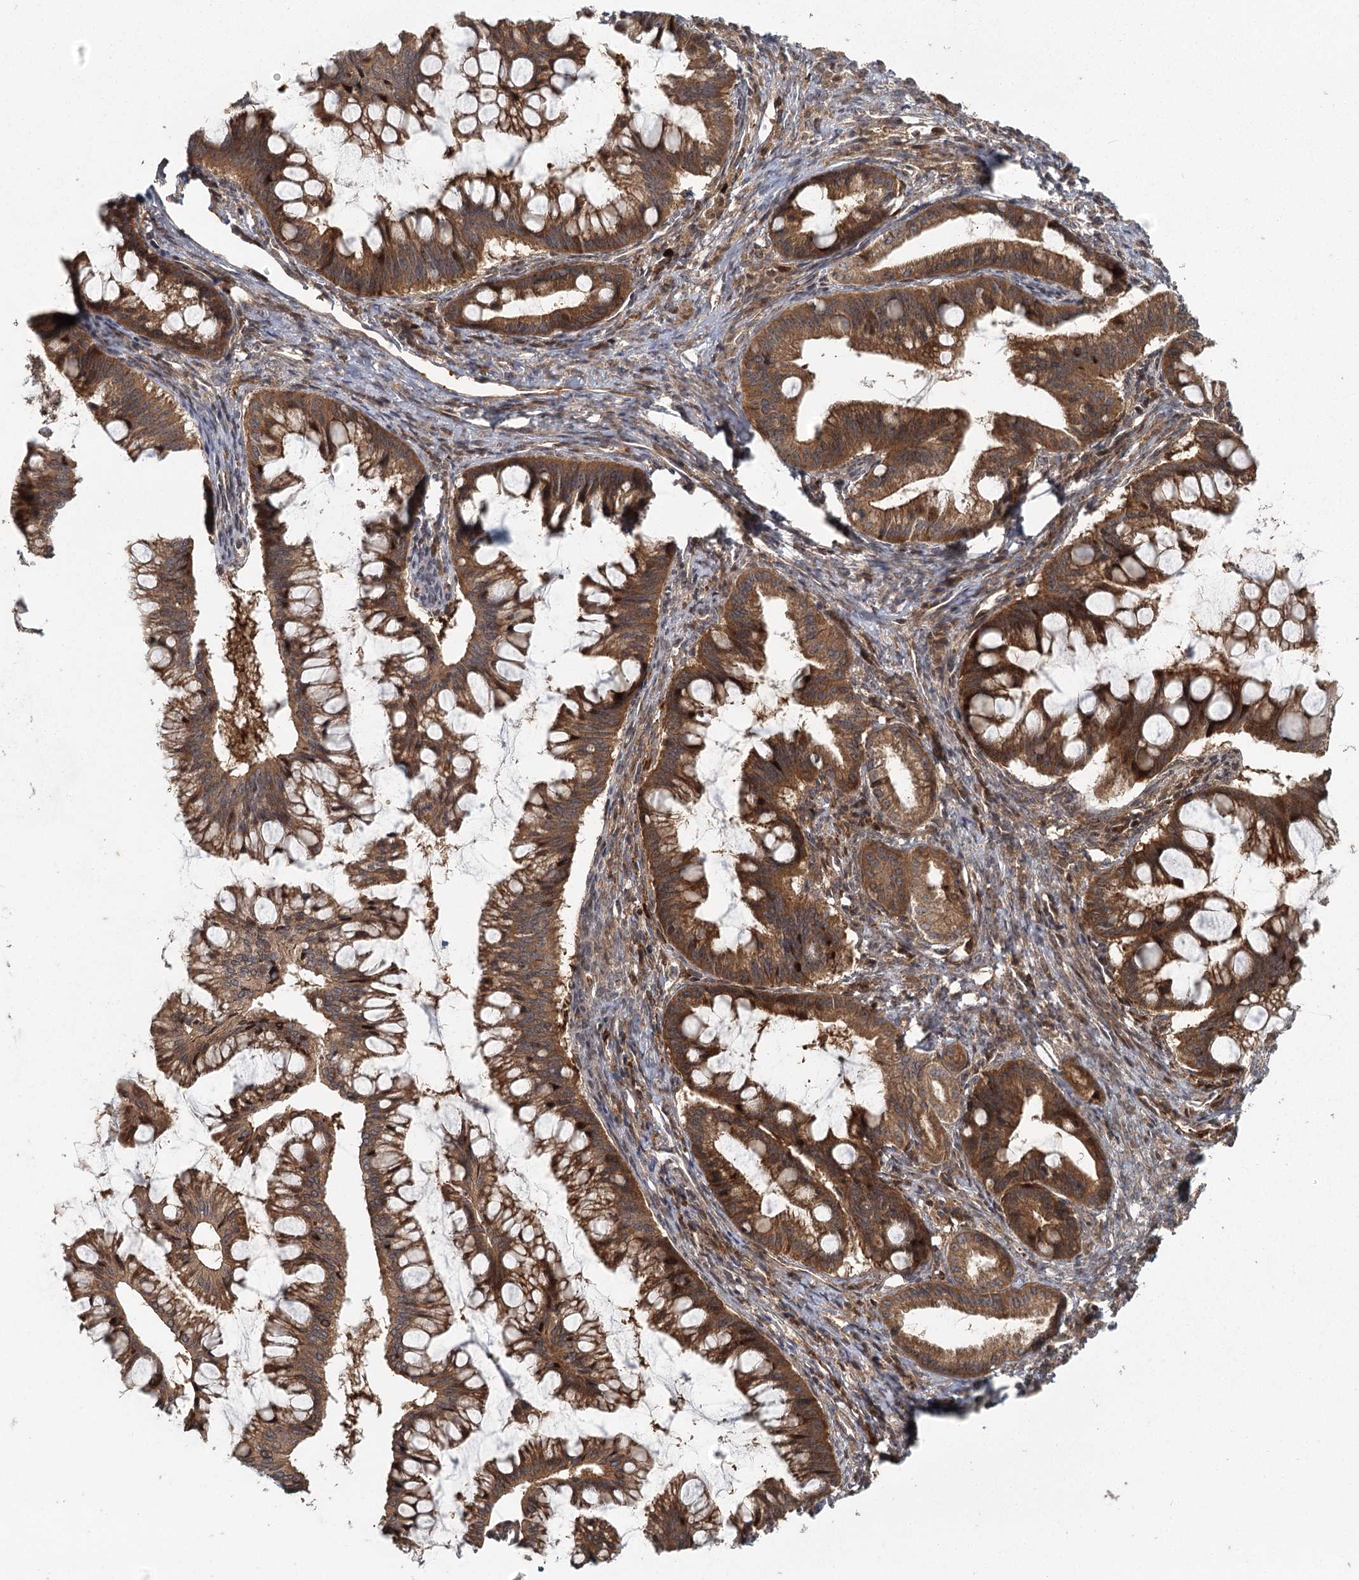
{"staining": {"intensity": "strong", "quantity": ">75%", "location": "cytoplasmic/membranous"}, "tissue": "ovarian cancer", "cell_type": "Tumor cells", "image_type": "cancer", "snomed": [{"axis": "morphology", "description": "Cystadenocarcinoma, mucinous, NOS"}, {"axis": "topography", "description": "Ovary"}], "caption": "This micrograph demonstrates immunohistochemistry staining of human ovarian cancer (mucinous cystadenocarcinoma), with high strong cytoplasmic/membranous staining in about >75% of tumor cells.", "gene": "RAPGEF6", "patient": {"sex": "female", "age": 73}}